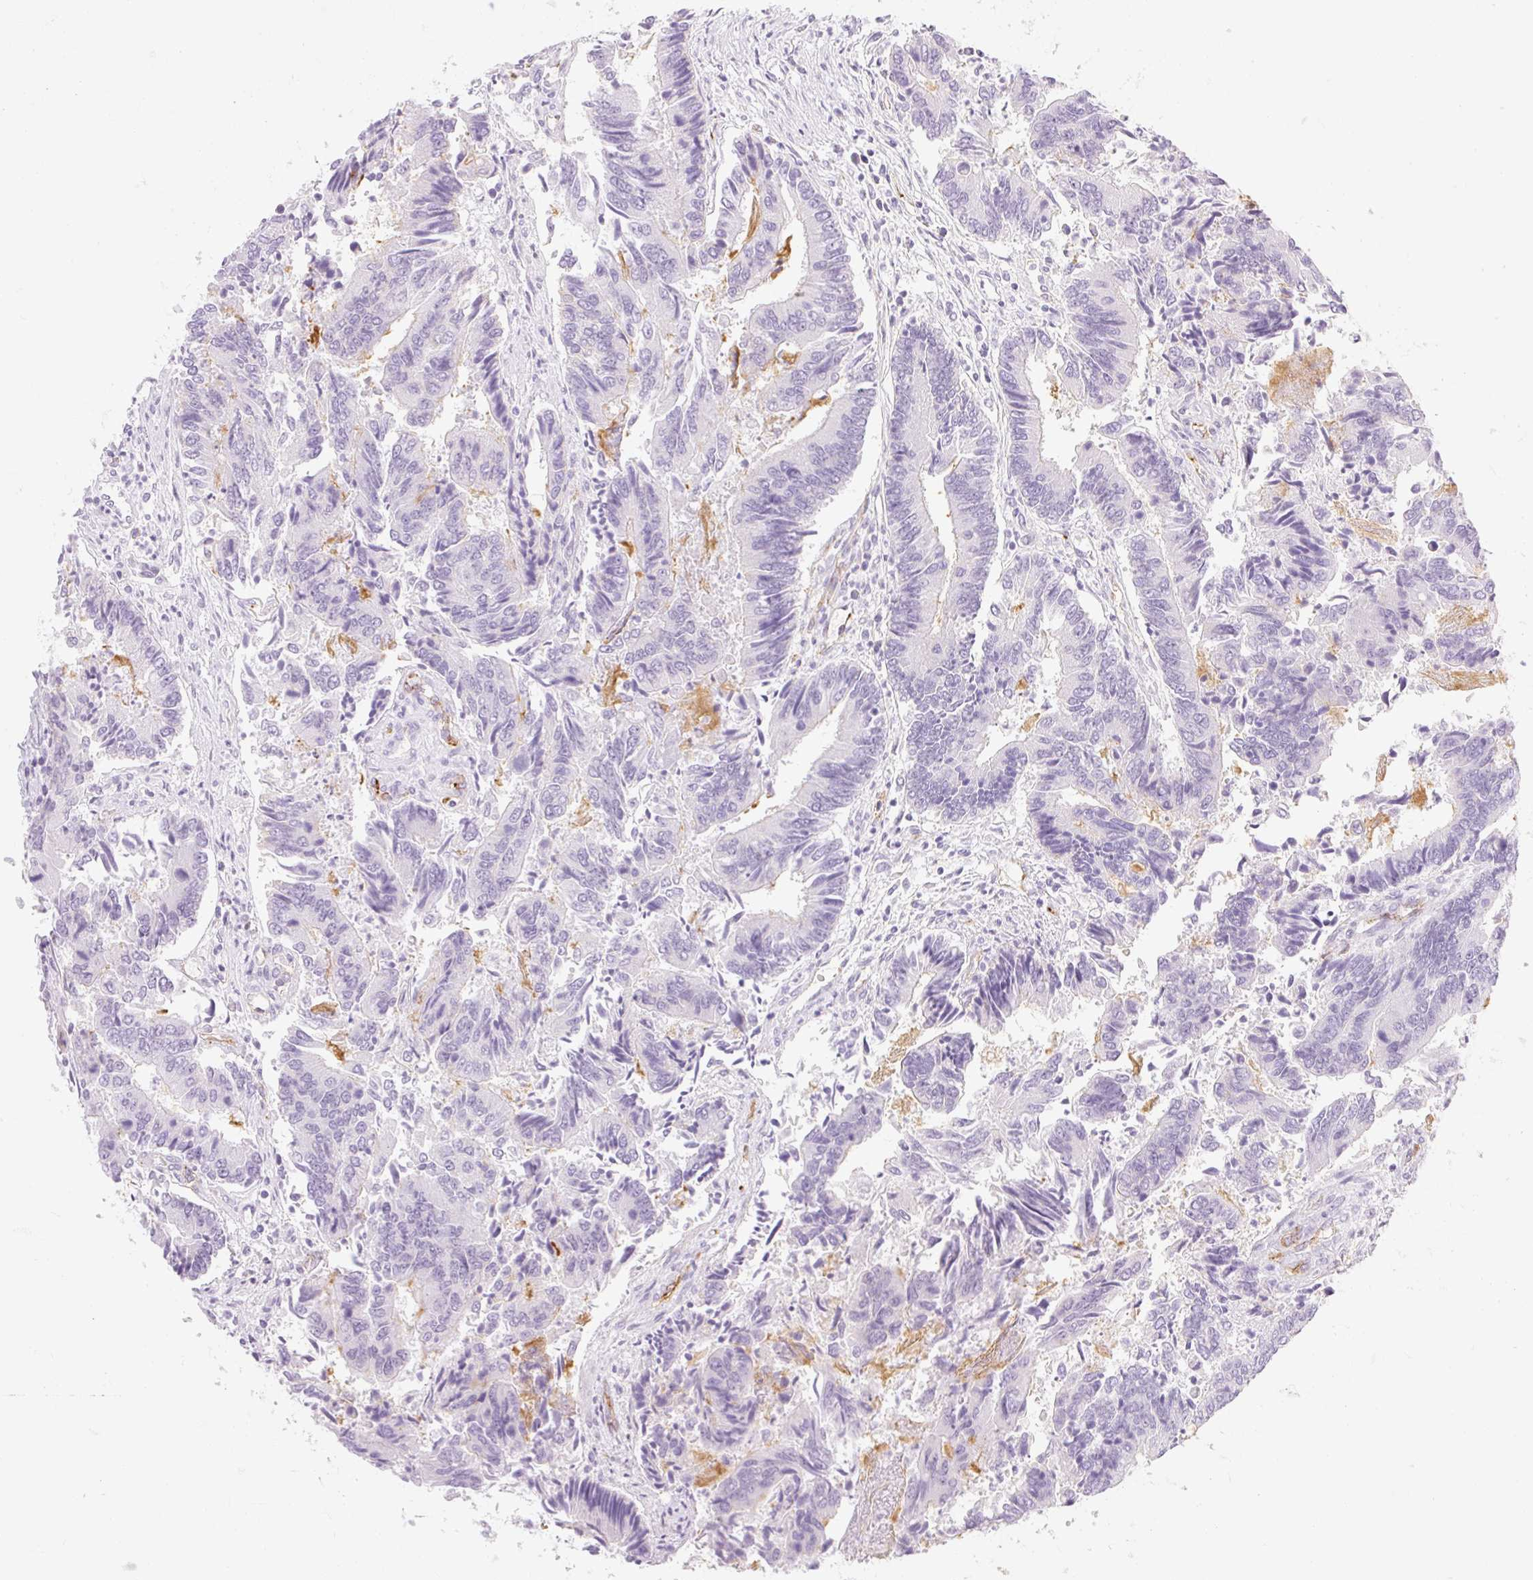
{"staining": {"intensity": "negative", "quantity": "none", "location": "none"}, "tissue": "colorectal cancer", "cell_type": "Tumor cells", "image_type": "cancer", "snomed": [{"axis": "morphology", "description": "Adenocarcinoma, NOS"}, {"axis": "topography", "description": "Colon"}], "caption": "An image of human colorectal adenocarcinoma is negative for staining in tumor cells.", "gene": "TAF1L", "patient": {"sex": "female", "age": 67}}